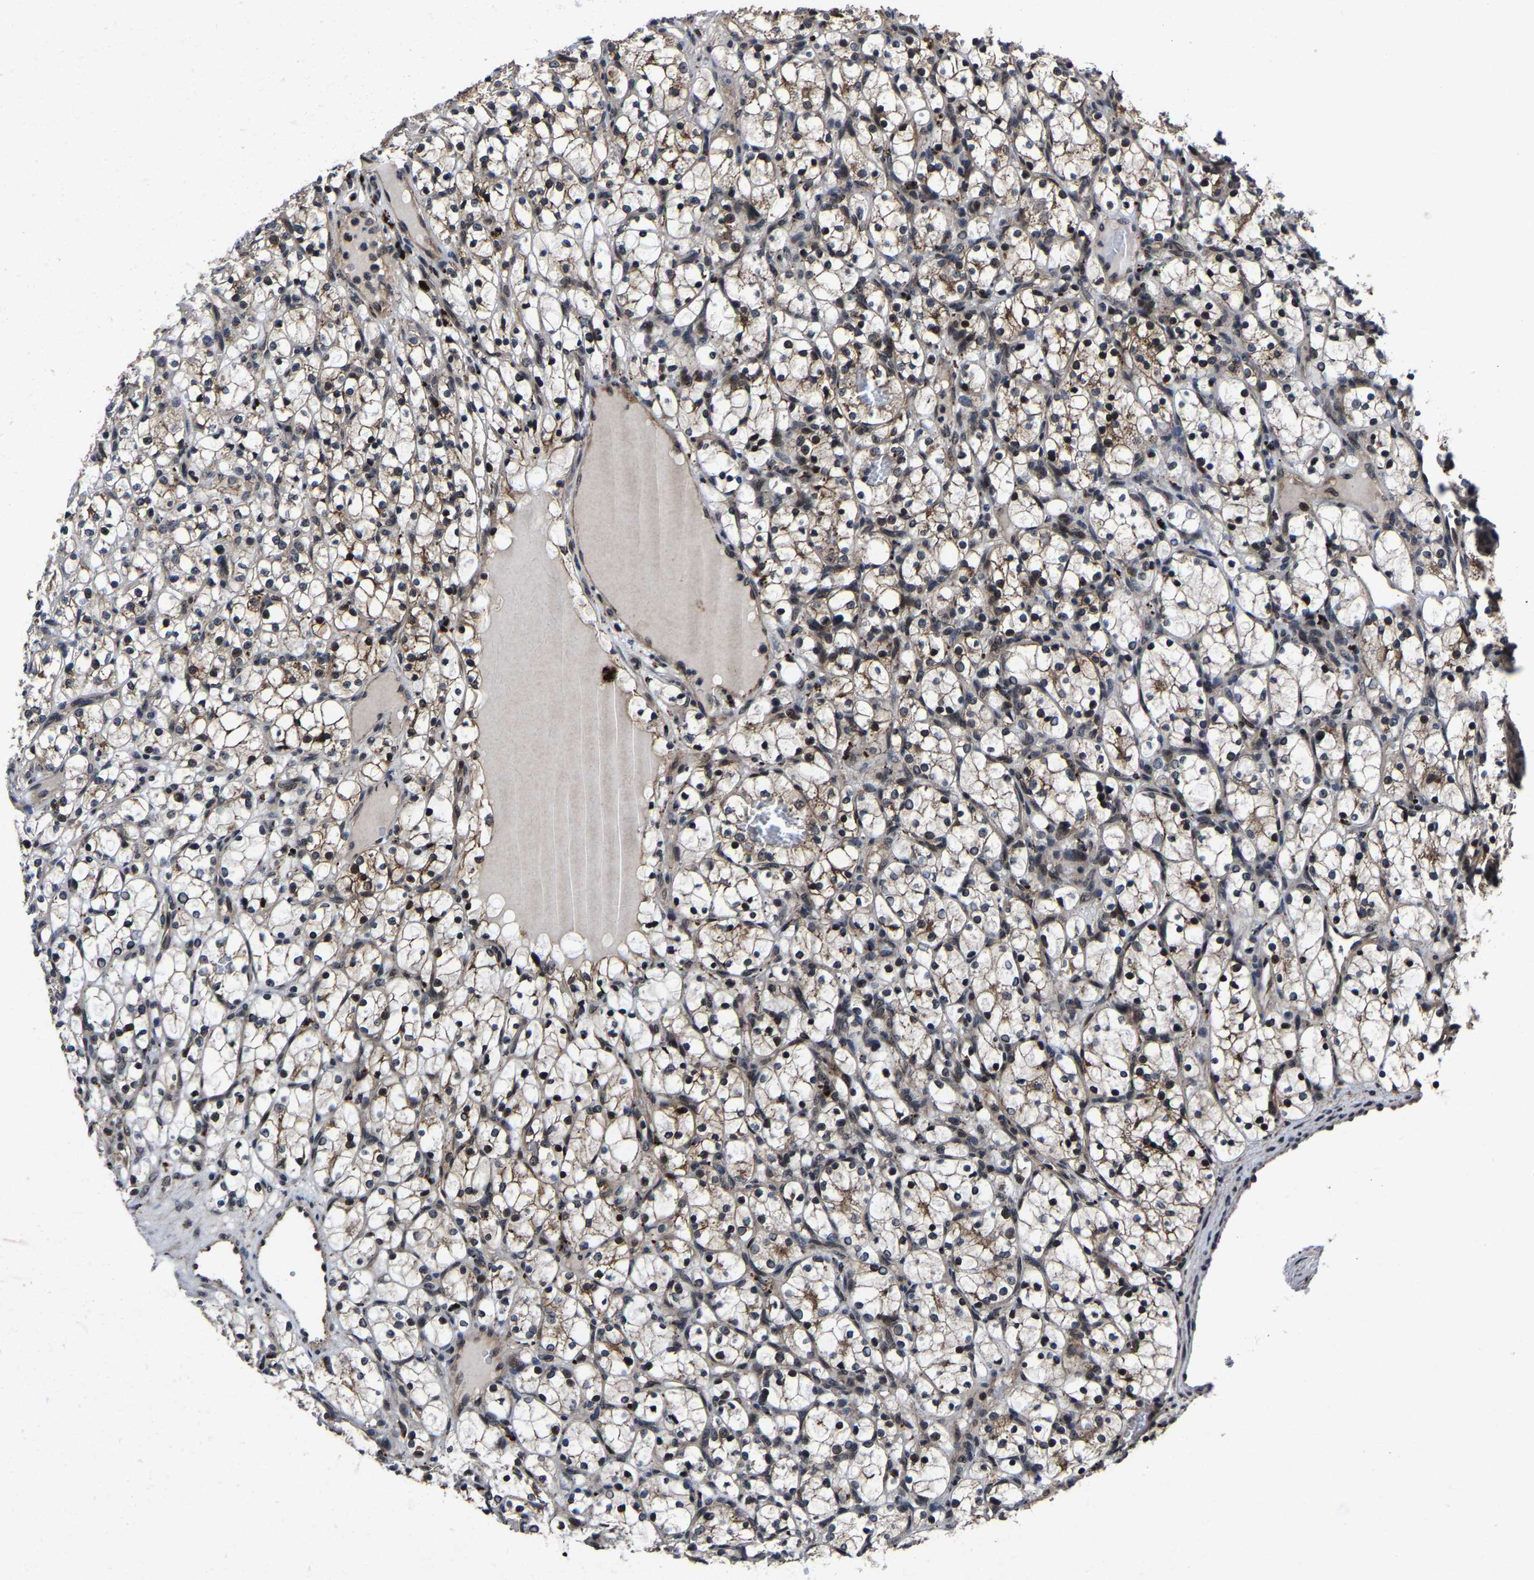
{"staining": {"intensity": "moderate", "quantity": "<25%", "location": "cytoplasmic/membranous"}, "tissue": "renal cancer", "cell_type": "Tumor cells", "image_type": "cancer", "snomed": [{"axis": "morphology", "description": "Adenocarcinoma, NOS"}, {"axis": "topography", "description": "Kidney"}], "caption": "Immunohistochemistry of renal cancer (adenocarcinoma) exhibits low levels of moderate cytoplasmic/membranous expression in about <25% of tumor cells.", "gene": "ZCCHC7", "patient": {"sex": "female", "age": 69}}